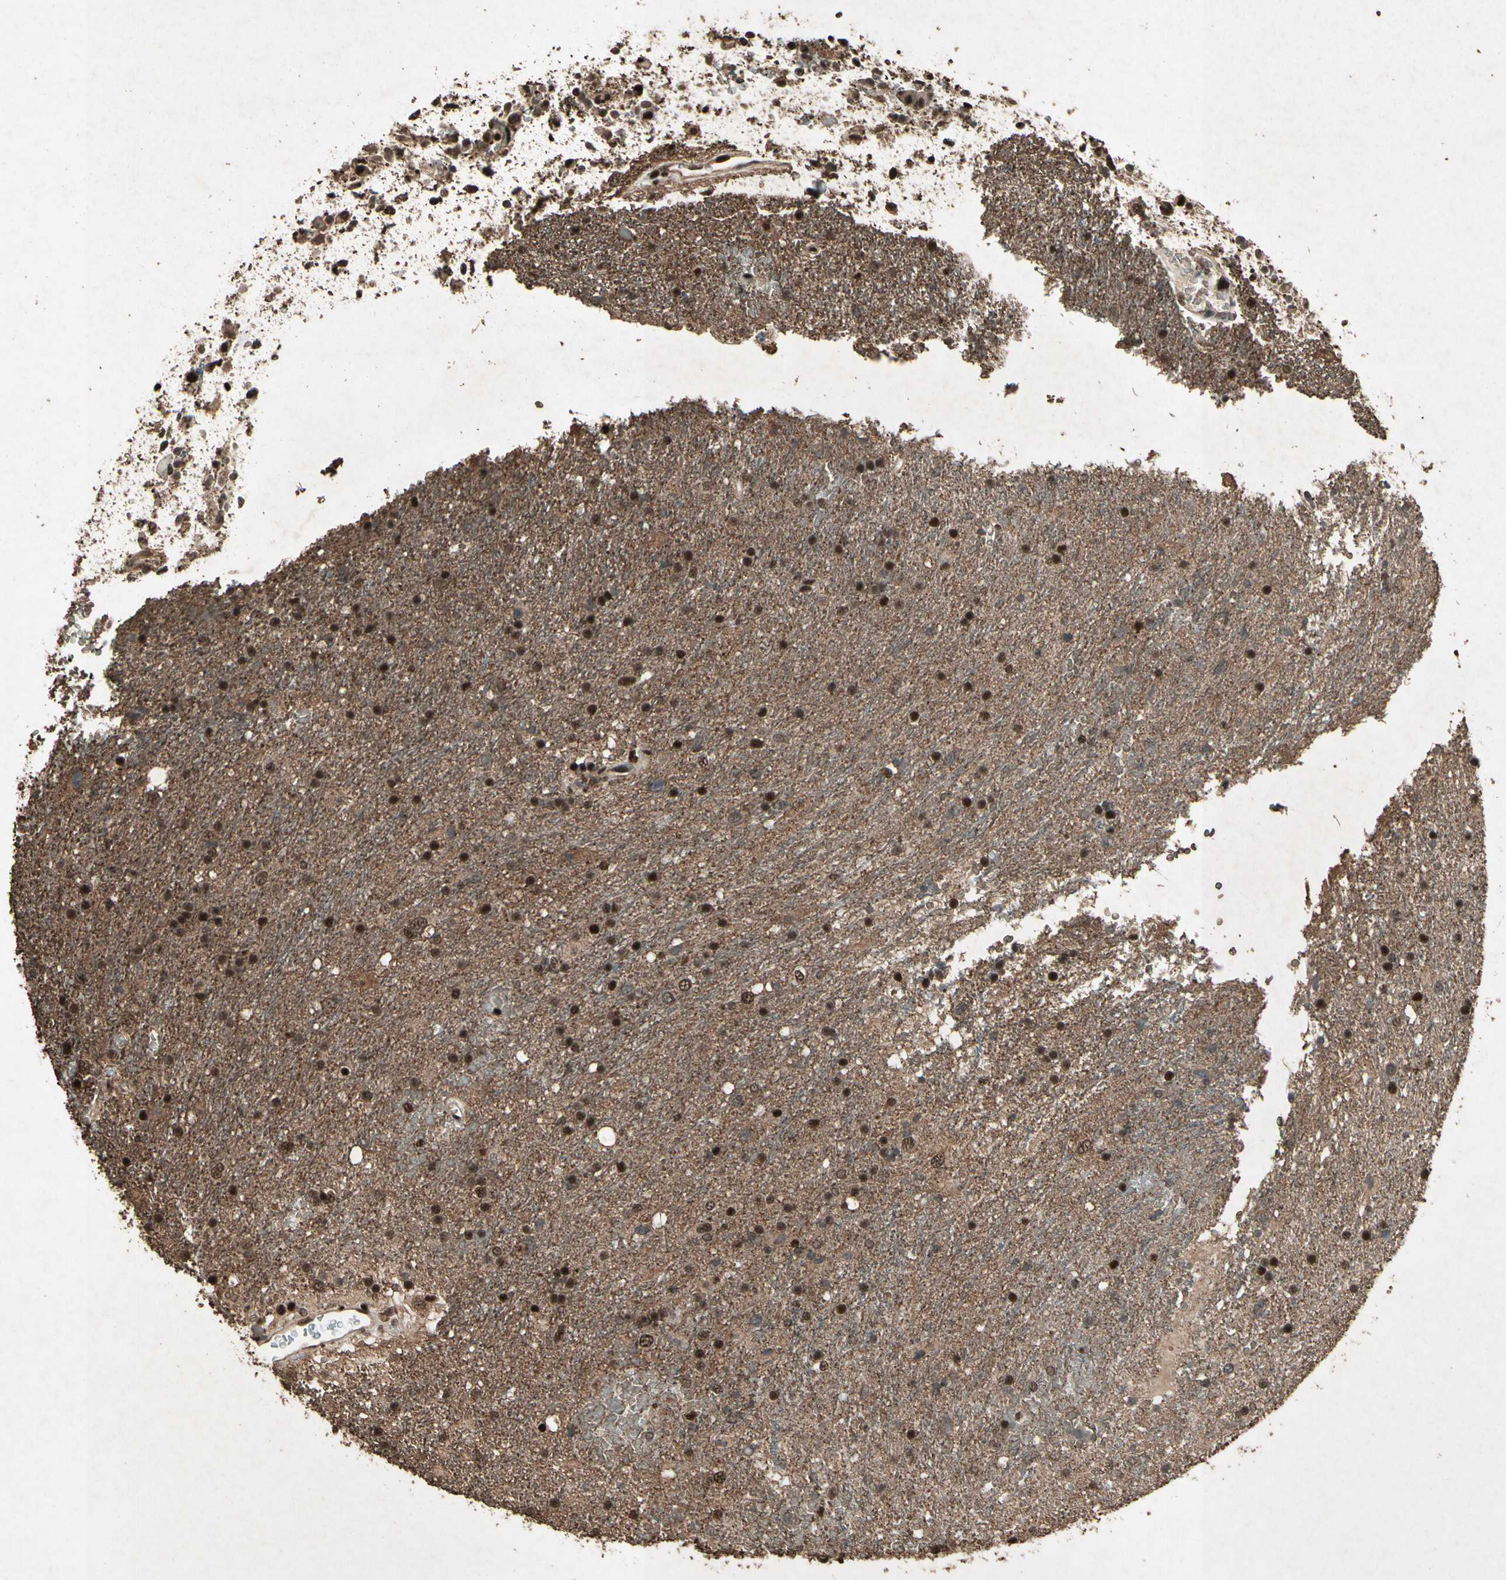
{"staining": {"intensity": "strong", "quantity": "25%-75%", "location": "nuclear"}, "tissue": "glioma", "cell_type": "Tumor cells", "image_type": "cancer", "snomed": [{"axis": "morphology", "description": "Glioma, malignant, Low grade"}, {"axis": "topography", "description": "Brain"}], "caption": "Strong nuclear expression is seen in approximately 25%-75% of tumor cells in malignant glioma (low-grade).", "gene": "TBX2", "patient": {"sex": "male", "age": 77}}